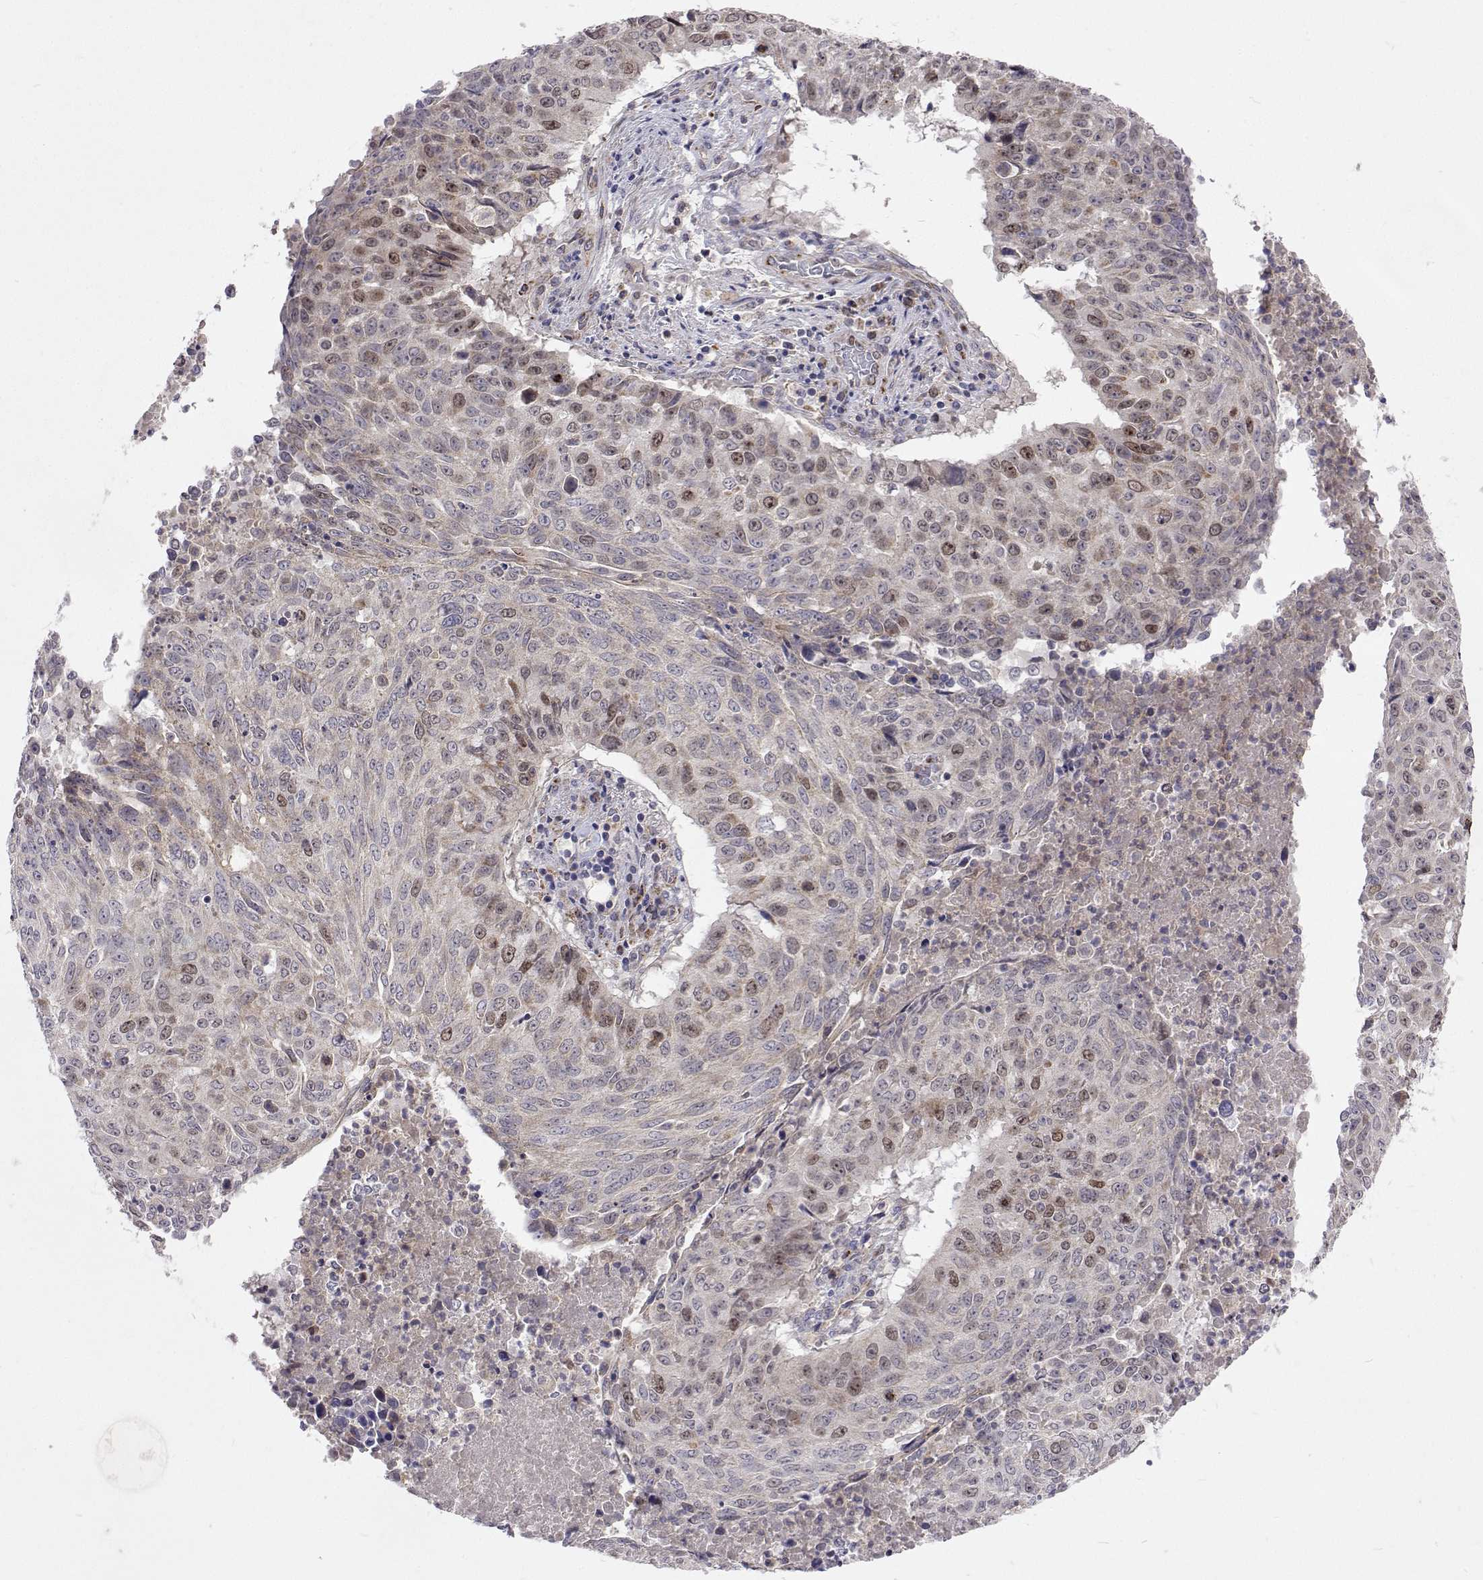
{"staining": {"intensity": "moderate", "quantity": "<25%", "location": "nuclear"}, "tissue": "lung cancer", "cell_type": "Tumor cells", "image_type": "cancer", "snomed": [{"axis": "morphology", "description": "Normal tissue, NOS"}, {"axis": "morphology", "description": "Squamous cell carcinoma, NOS"}, {"axis": "topography", "description": "Bronchus"}, {"axis": "topography", "description": "Lung"}], "caption": "The immunohistochemical stain shows moderate nuclear staining in tumor cells of lung cancer (squamous cell carcinoma) tissue. (DAB (3,3'-diaminobenzidine) IHC with brightfield microscopy, high magnification).", "gene": "DHTKD1", "patient": {"sex": "male", "age": 64}}